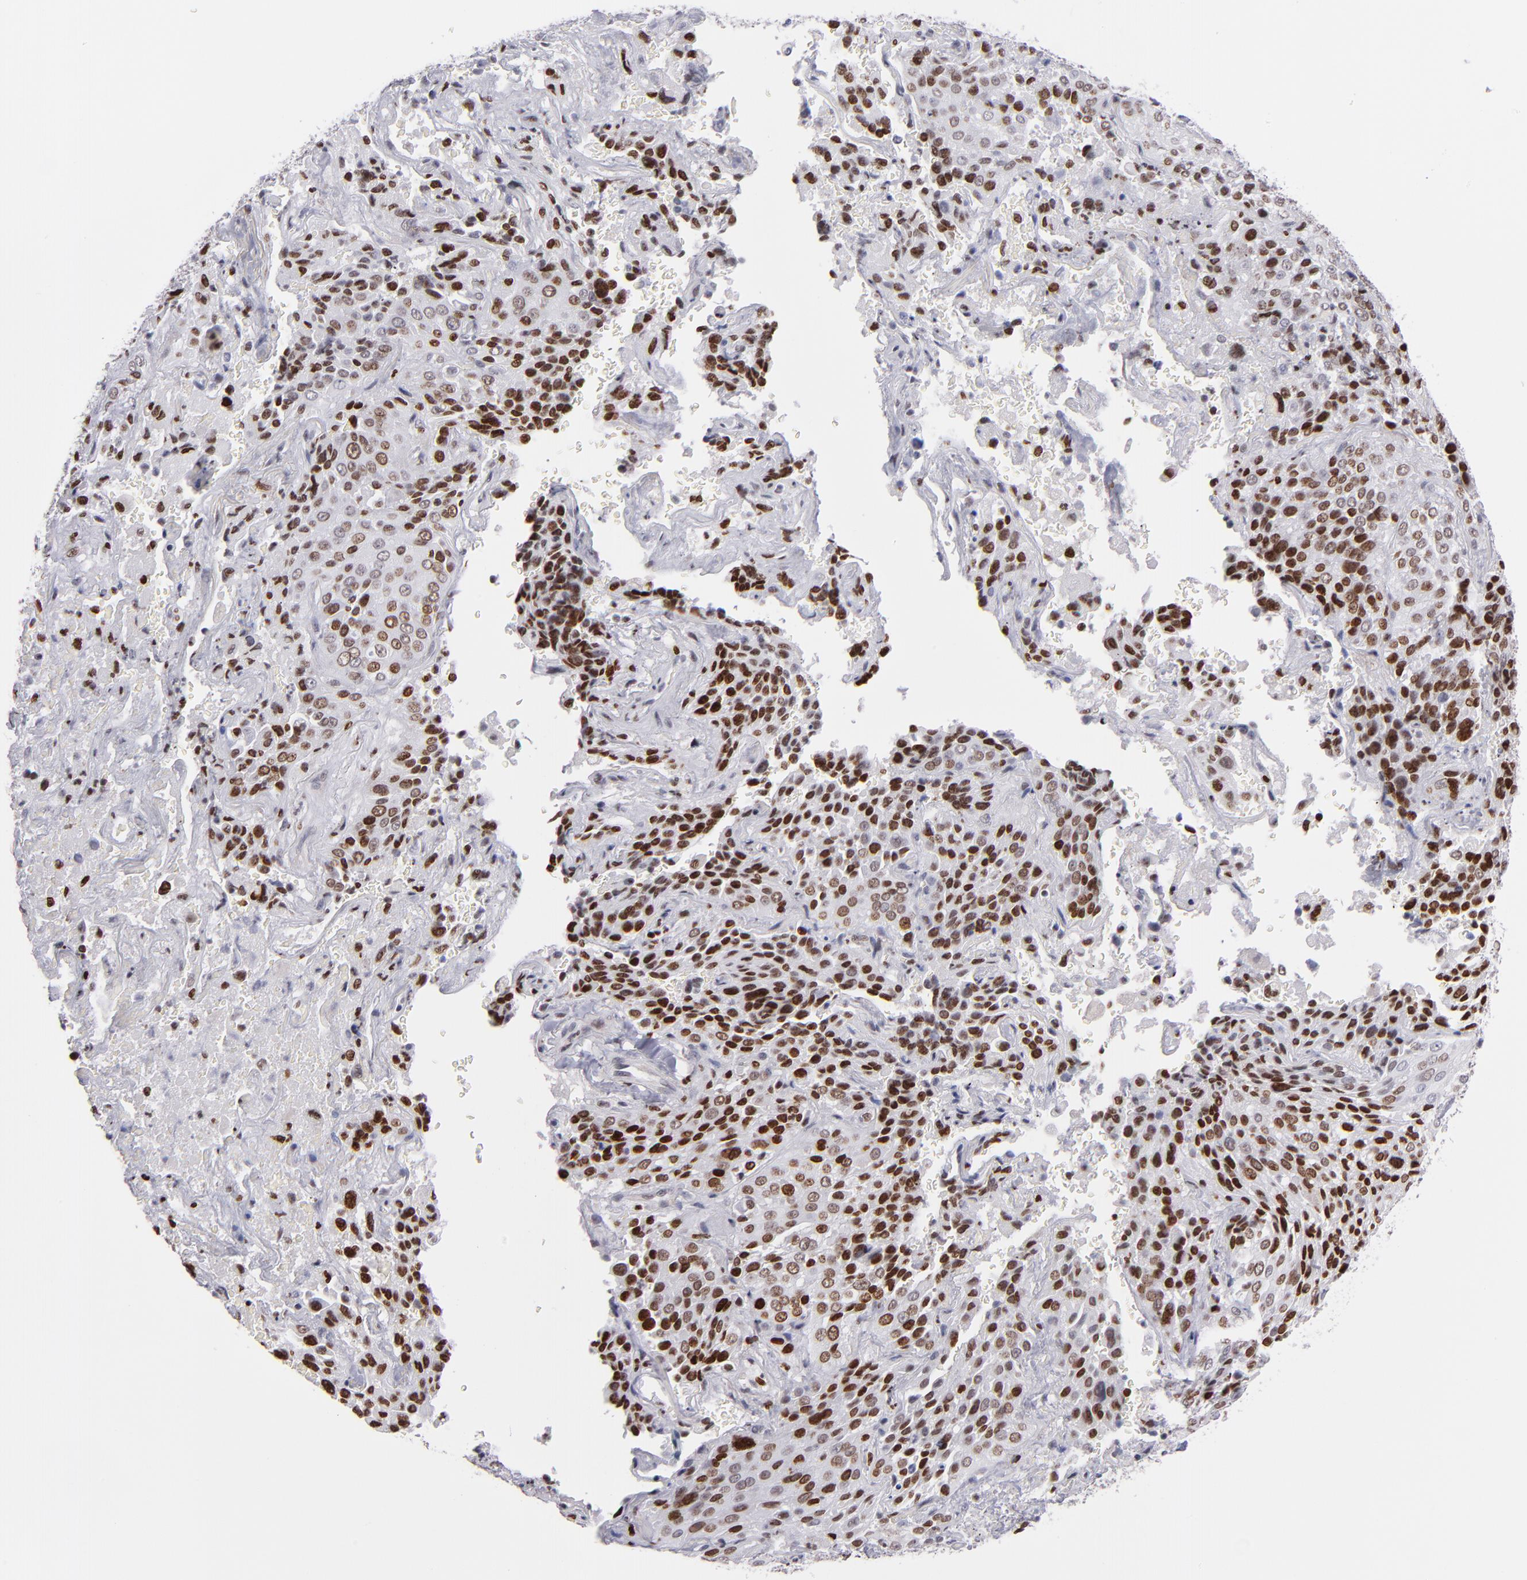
{"staining": {"intensity": "strong", "quantity": ">75%", "location": "nuclear"}, "tissue": "lung cancer", "cell_type": "Tumor cells", "image_type": "cancer", "snomed": [{"axis": "morphology", "description": "Squamous cell carcinoma, NOS"}, {"axis": "topography", "description": "Lung"}], "caption": "Strong nuclear protein positivity is present in approximately >75% of tumor cells in lung cancer (squamous cell carcinoma).", "gene": "POLA1", "patient": {"sex": "male", "age": 54}}